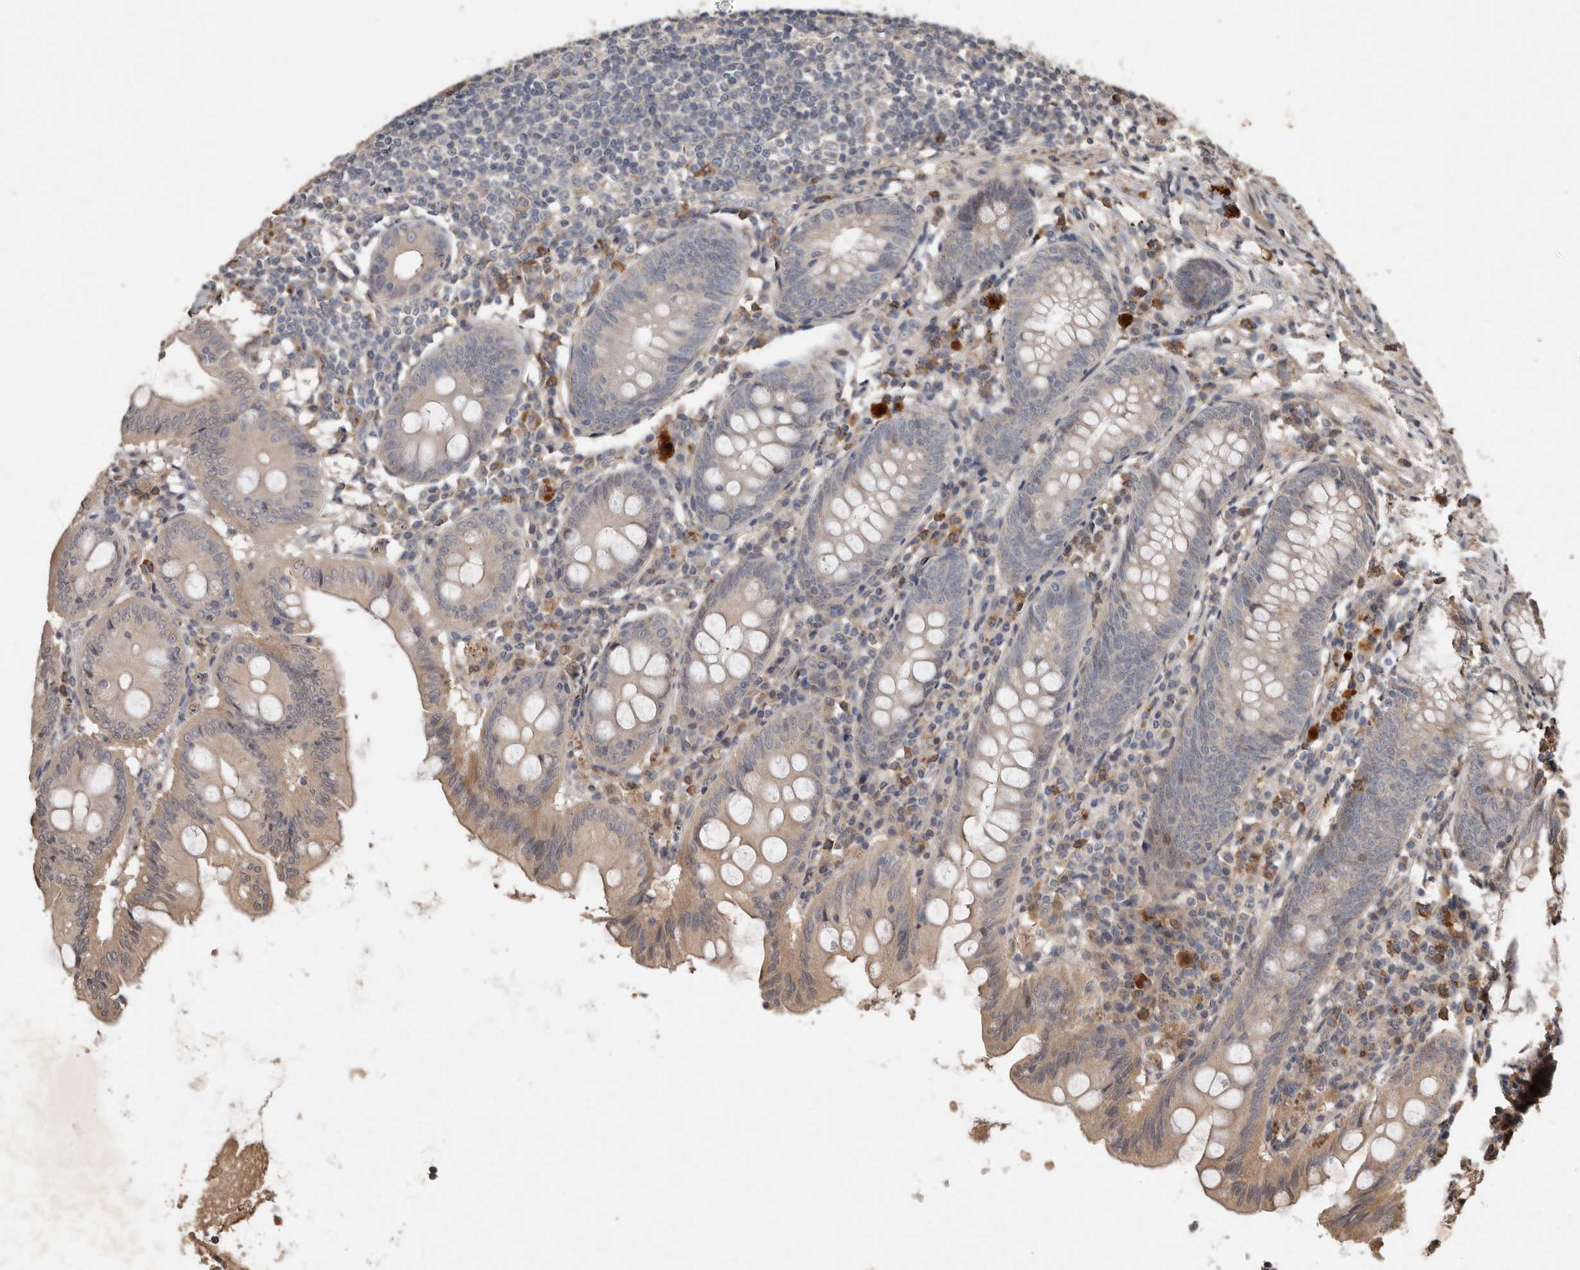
{"staining": {"intensity": "moderate", "quantity": "<25%", "location": "cytoplasmic/membranous"}, "tissue": "appendix", "cell_type": "Glandular cells", "image_type": "normal", "snomed": [{"axis": "morphology", "description": "Normal tissue, NOS"}, {"axis": "topography", "description": "Appendix"}], "caption": "Protein expression analysis of benign appendix displays moderate cytoplasmic/membranous staining in approximately <25% of glandular cells. (DAB = brown stain, brightfield microscopy at high magnification).", "gene": "KIF26B", "patient": {"sex": "female", "age": 54}}